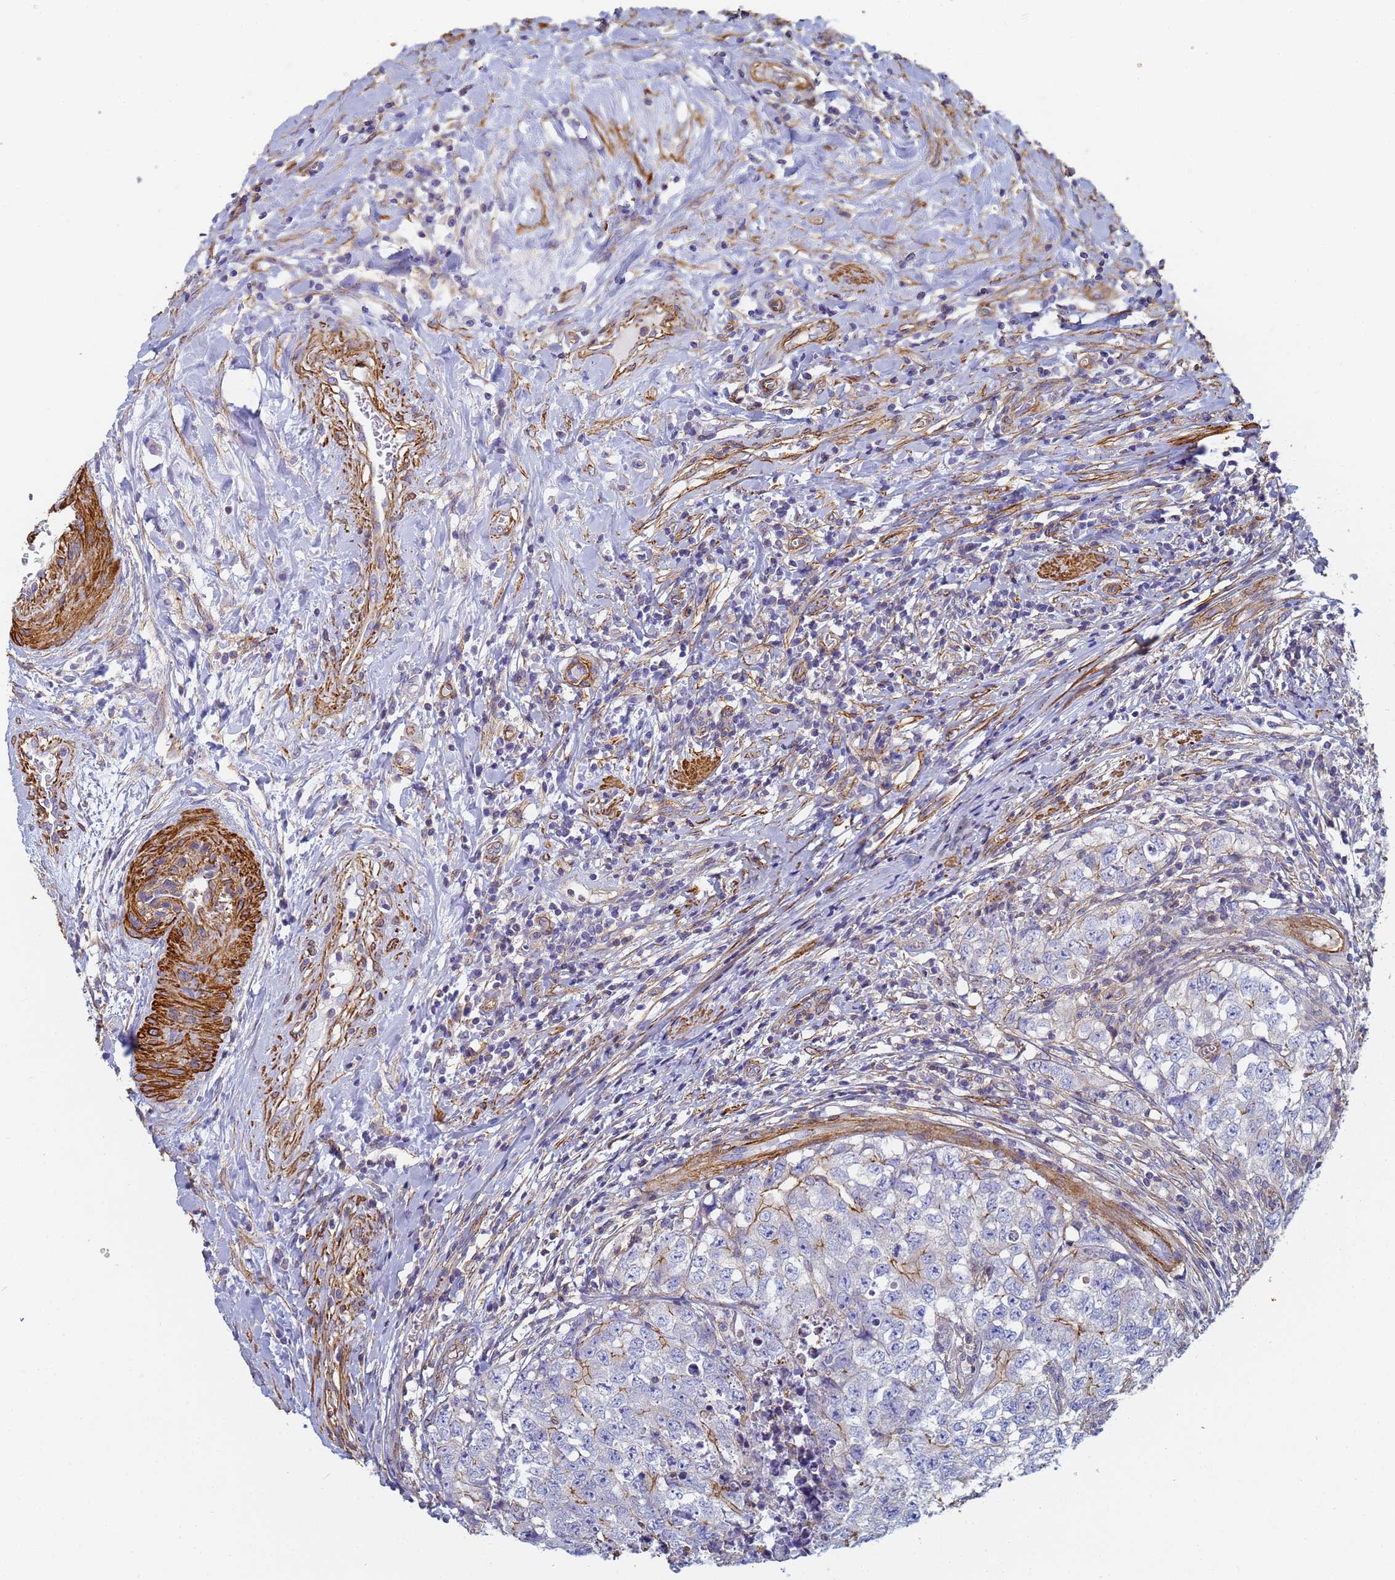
{"staining": {"intensity": "moderate", "quantity": "25%-75%", "location": "cytoplasmic/membranous"}, "tissue": "testis cancer", "cell_type": "Tumor cells", "image_type": "cancer", "snomed": [{"axis": "morphology", "description": "Seminoma, NOS"}, {"axis": "morphology", "description": "Carcinoma, Embryonal, NOS"}, {"axis": "topography", "description": "Testis"}], "caption": "The micrograph exhibits a brown stain indicating the presence of a protein in the cytoplasmic/membranous of tumor cells in testis cancer.", "gene": "TPM1", "patient": {"sex": "male", "age": 43}}